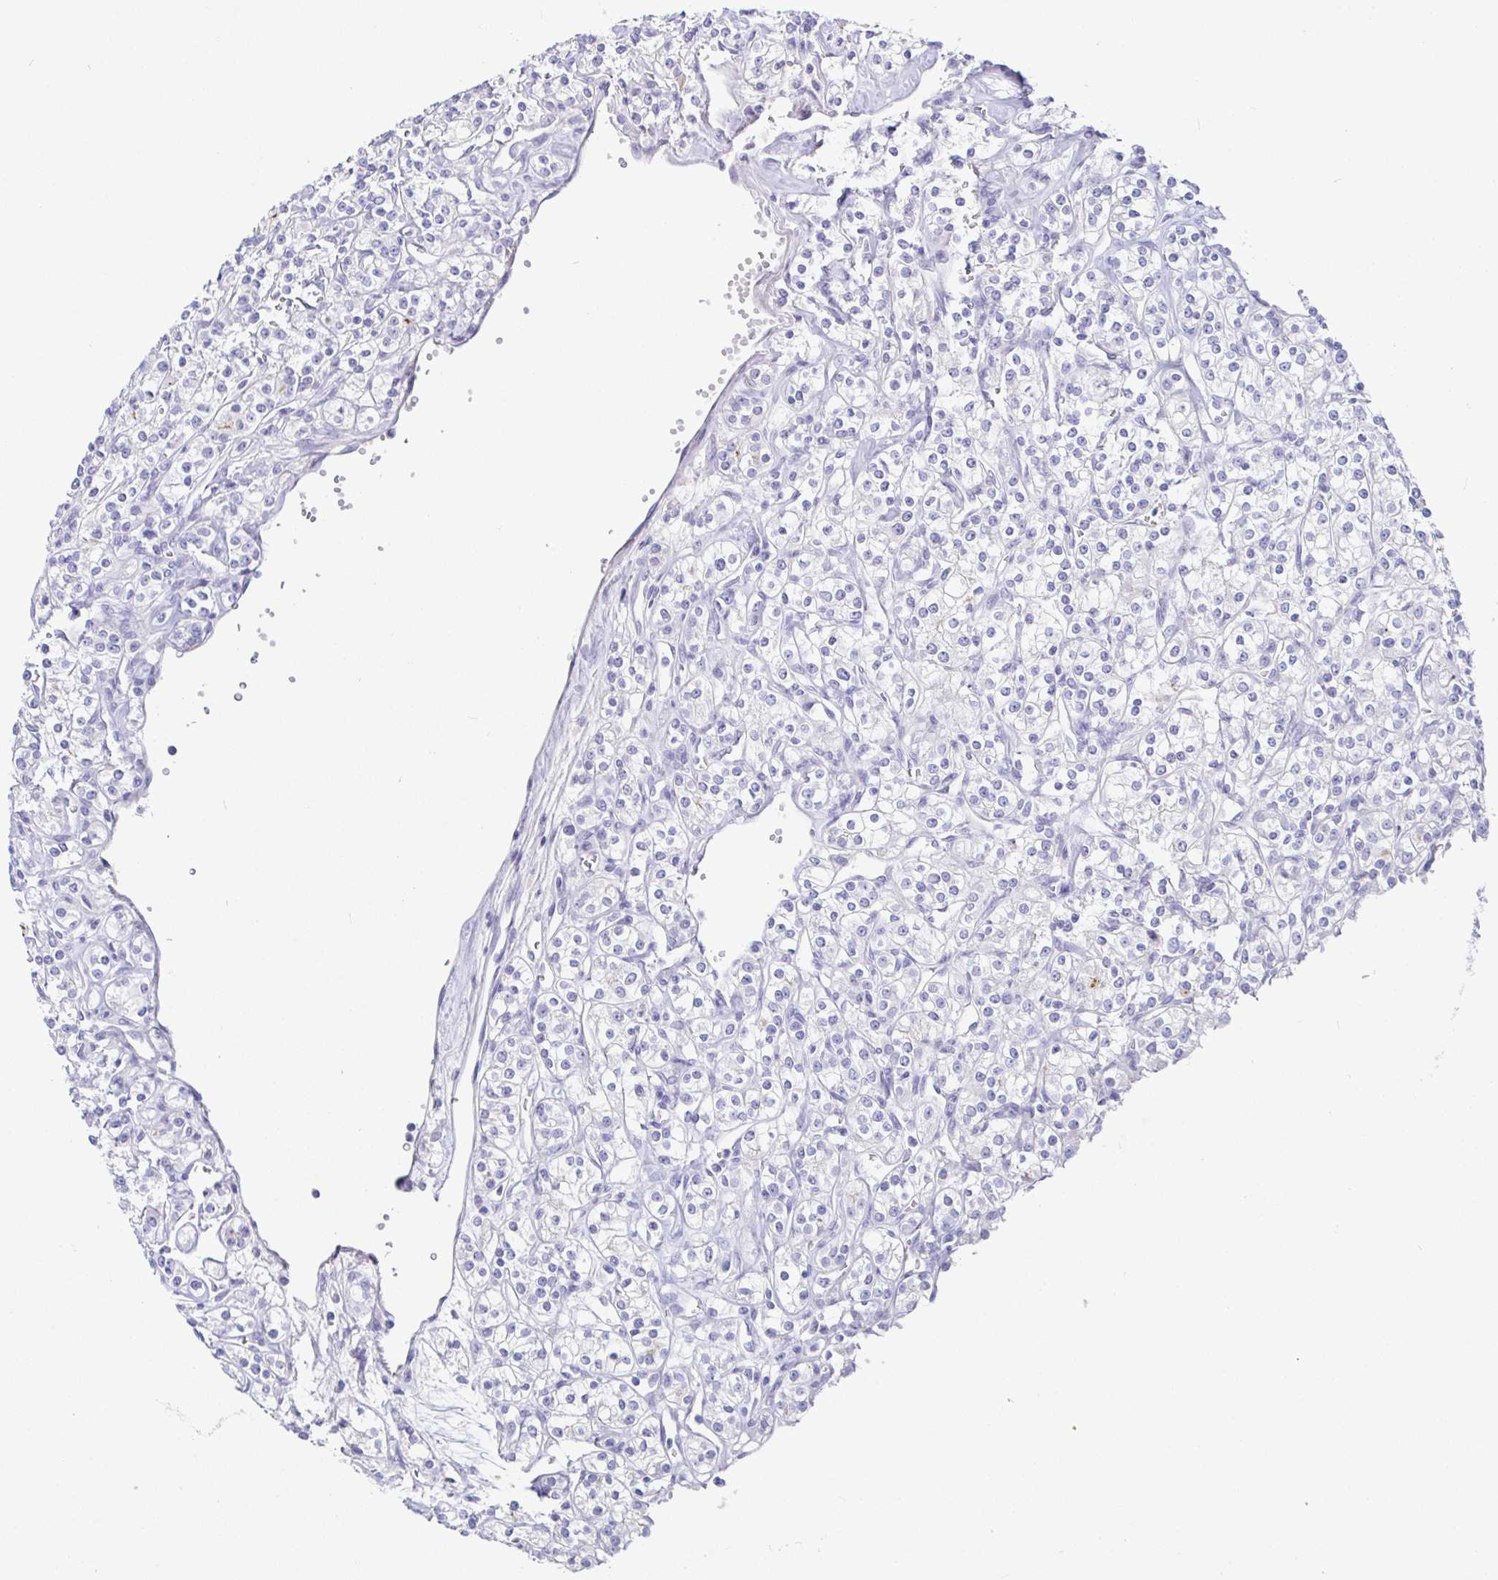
{"staining": {"intensity": "negative", "quantity": "none", "location": "none"}, "tissue": "renal cancer", "cell_type": "Tumor cells", "image_type": "cancer", "snomed": [{"axis": "morphology", "description": "Adenocarcinoma, NOS"}, {"axis": "topography", "description": "Kidney"}], "caption": "Image shows no protein positivity in tumor cells of renal cancer tissue.", "gene": "SAA4", "patient": {"sex": "male", "age": 77}}